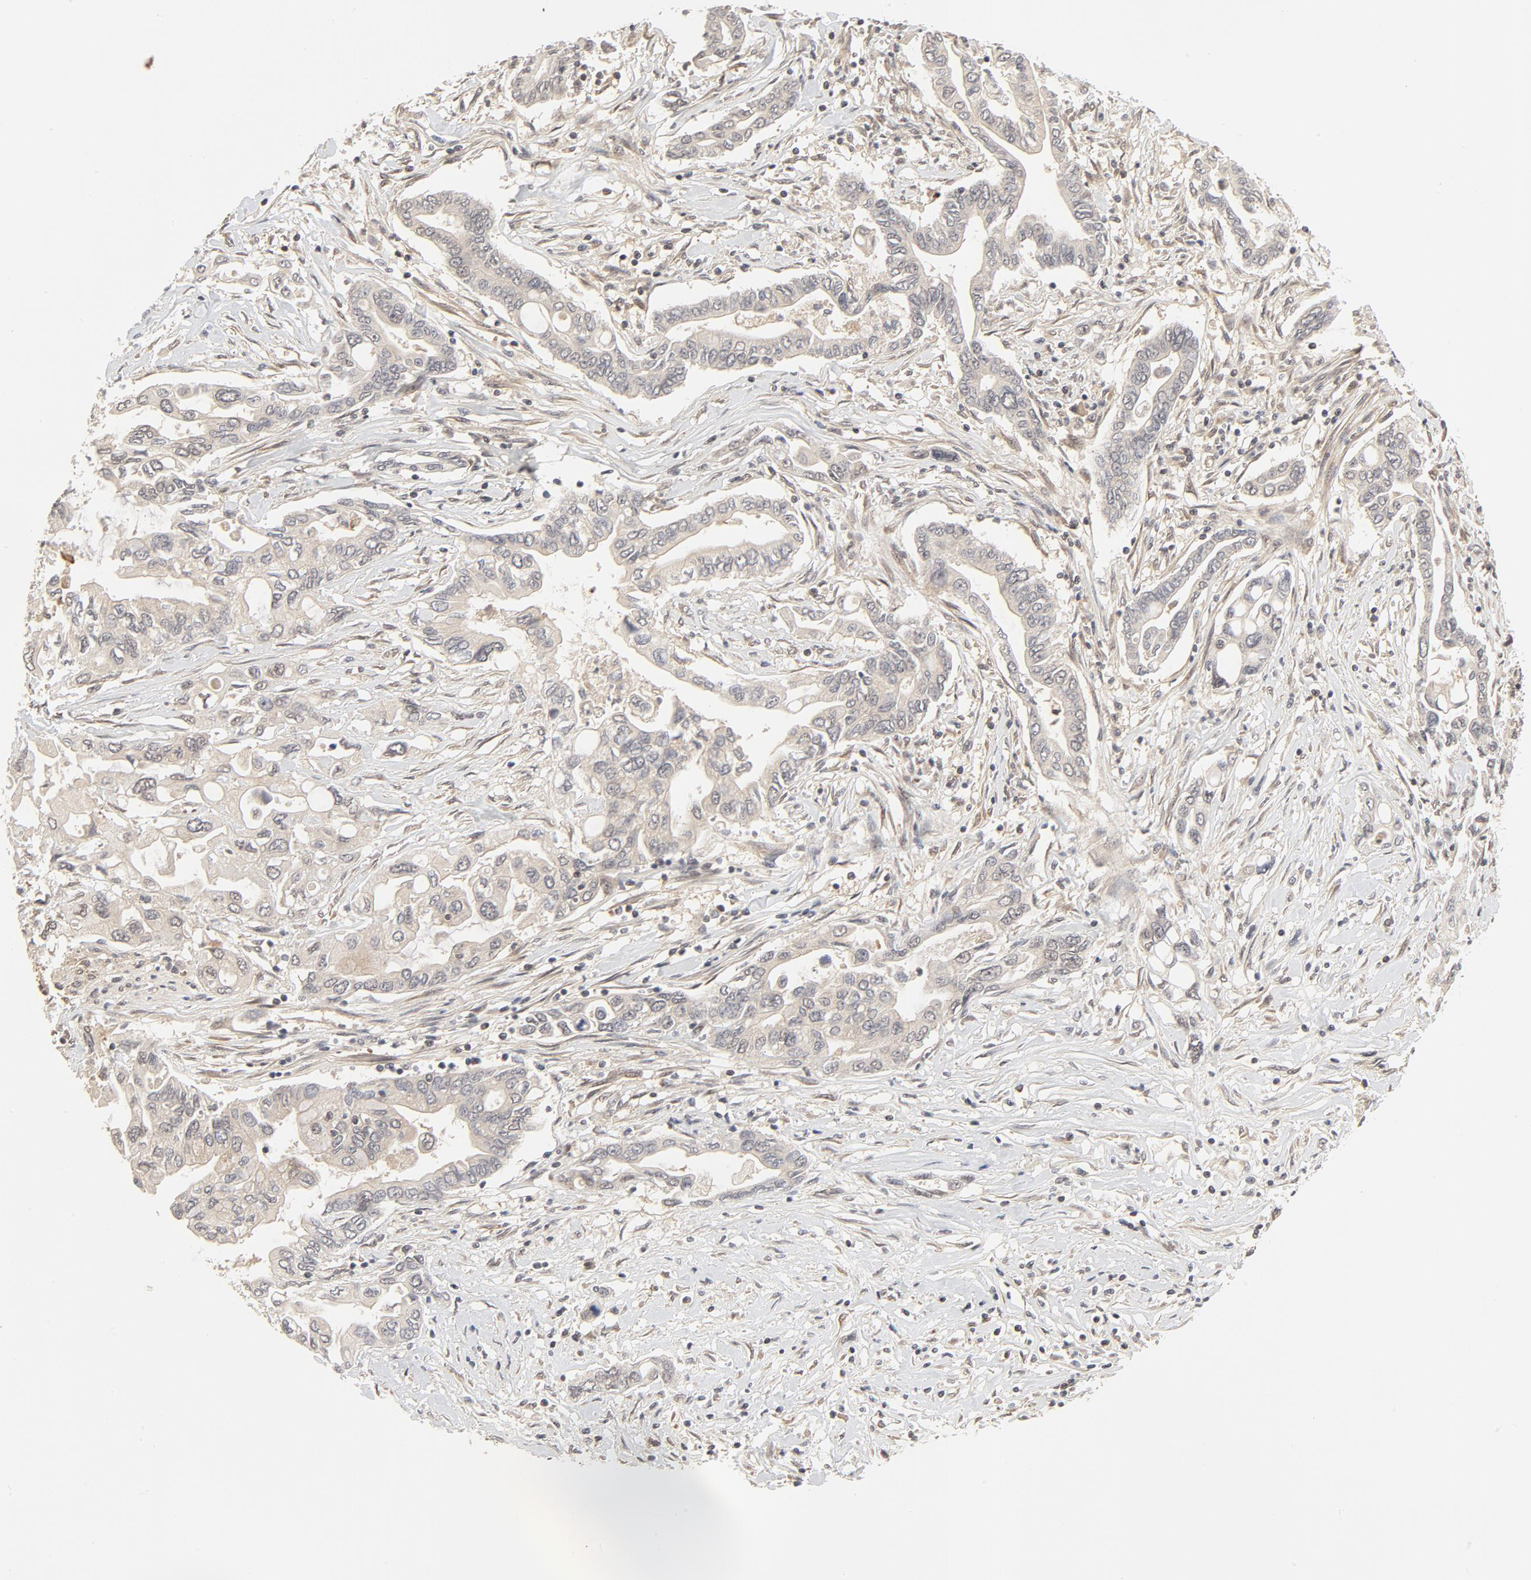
{"staining": {"intensity": "weak", "quantity": ">75%", "location": "cytoplasmic/membranous"}, "tissue": "pancreatic cancer", "cell_type": "Tumor cells", "image_type": "cancer", "snomed": [{"axis": "morphology", "description": "Adenocarcinoma, NOS"}, {"axis": "topography", "description": "Pancreas"}], "caption": "A histopathology image of human pancreatic cancer stained for a protein exhibits weak cytoplasmic/membranous brown staining in tumor cells.", "gene": "NEDD8", "patient": {"sex": "female", "age": 57}}